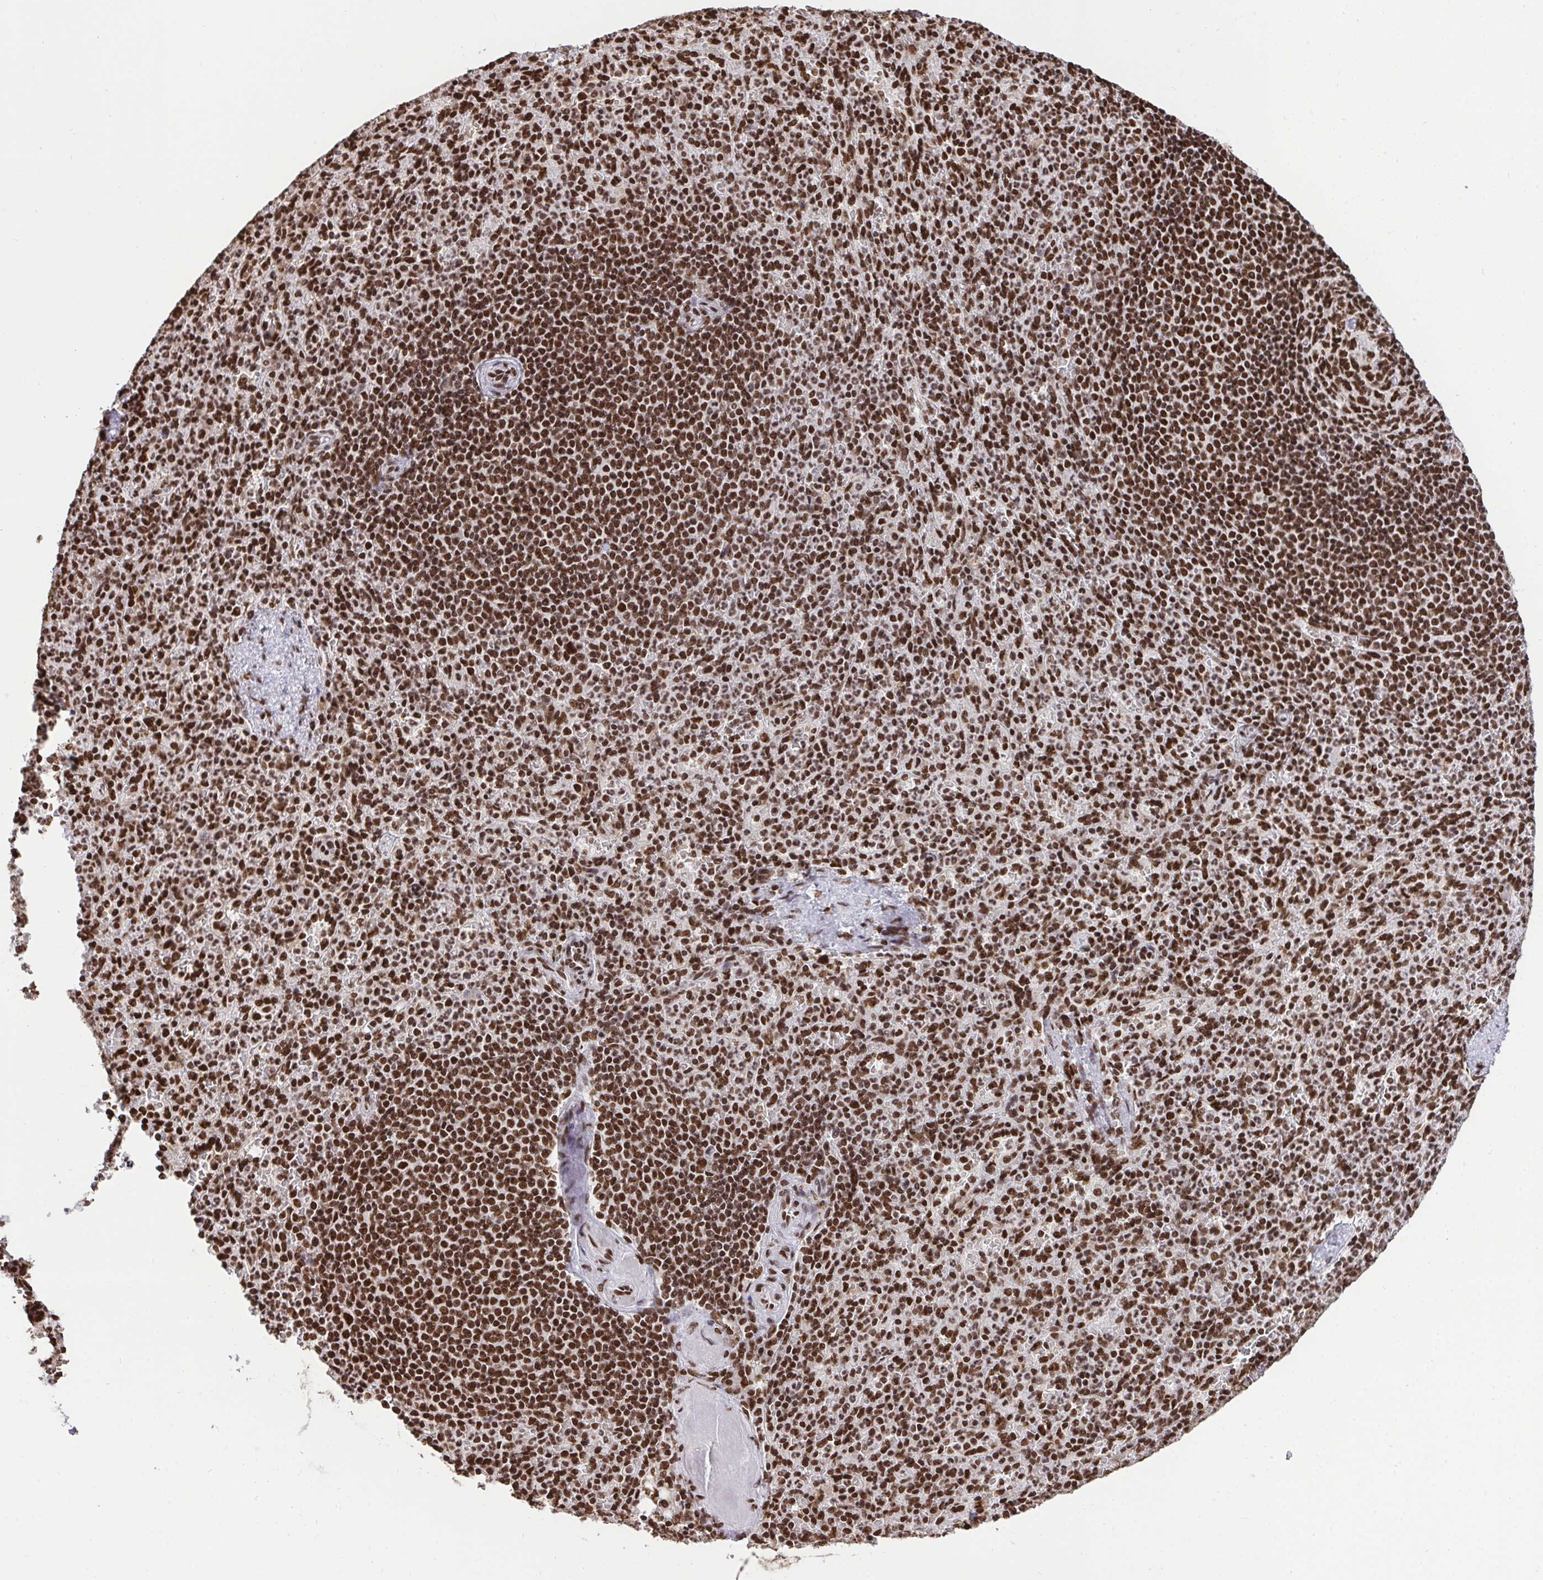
{"staining": {"intensity": "strong", "quantity": ">75%", "location": "nuclear"}, "tissue": "spleen", "cell_type": "Cells in red pulp", "image_type": "normal", "snomed": [{"axis": "morphology", "description": "Normal tissue, NOS"}, {"axis": "topography", "description": "Spleen"}], "caption": "Immunohistochemical staining of benign spleen exhibits high levels of strong nuclear expression in about >75% of cells in red pulp. Nuclei are stained in blue.", "gene": "ENSG00000268083", "patient": {"sex": "female", "age": 74}}